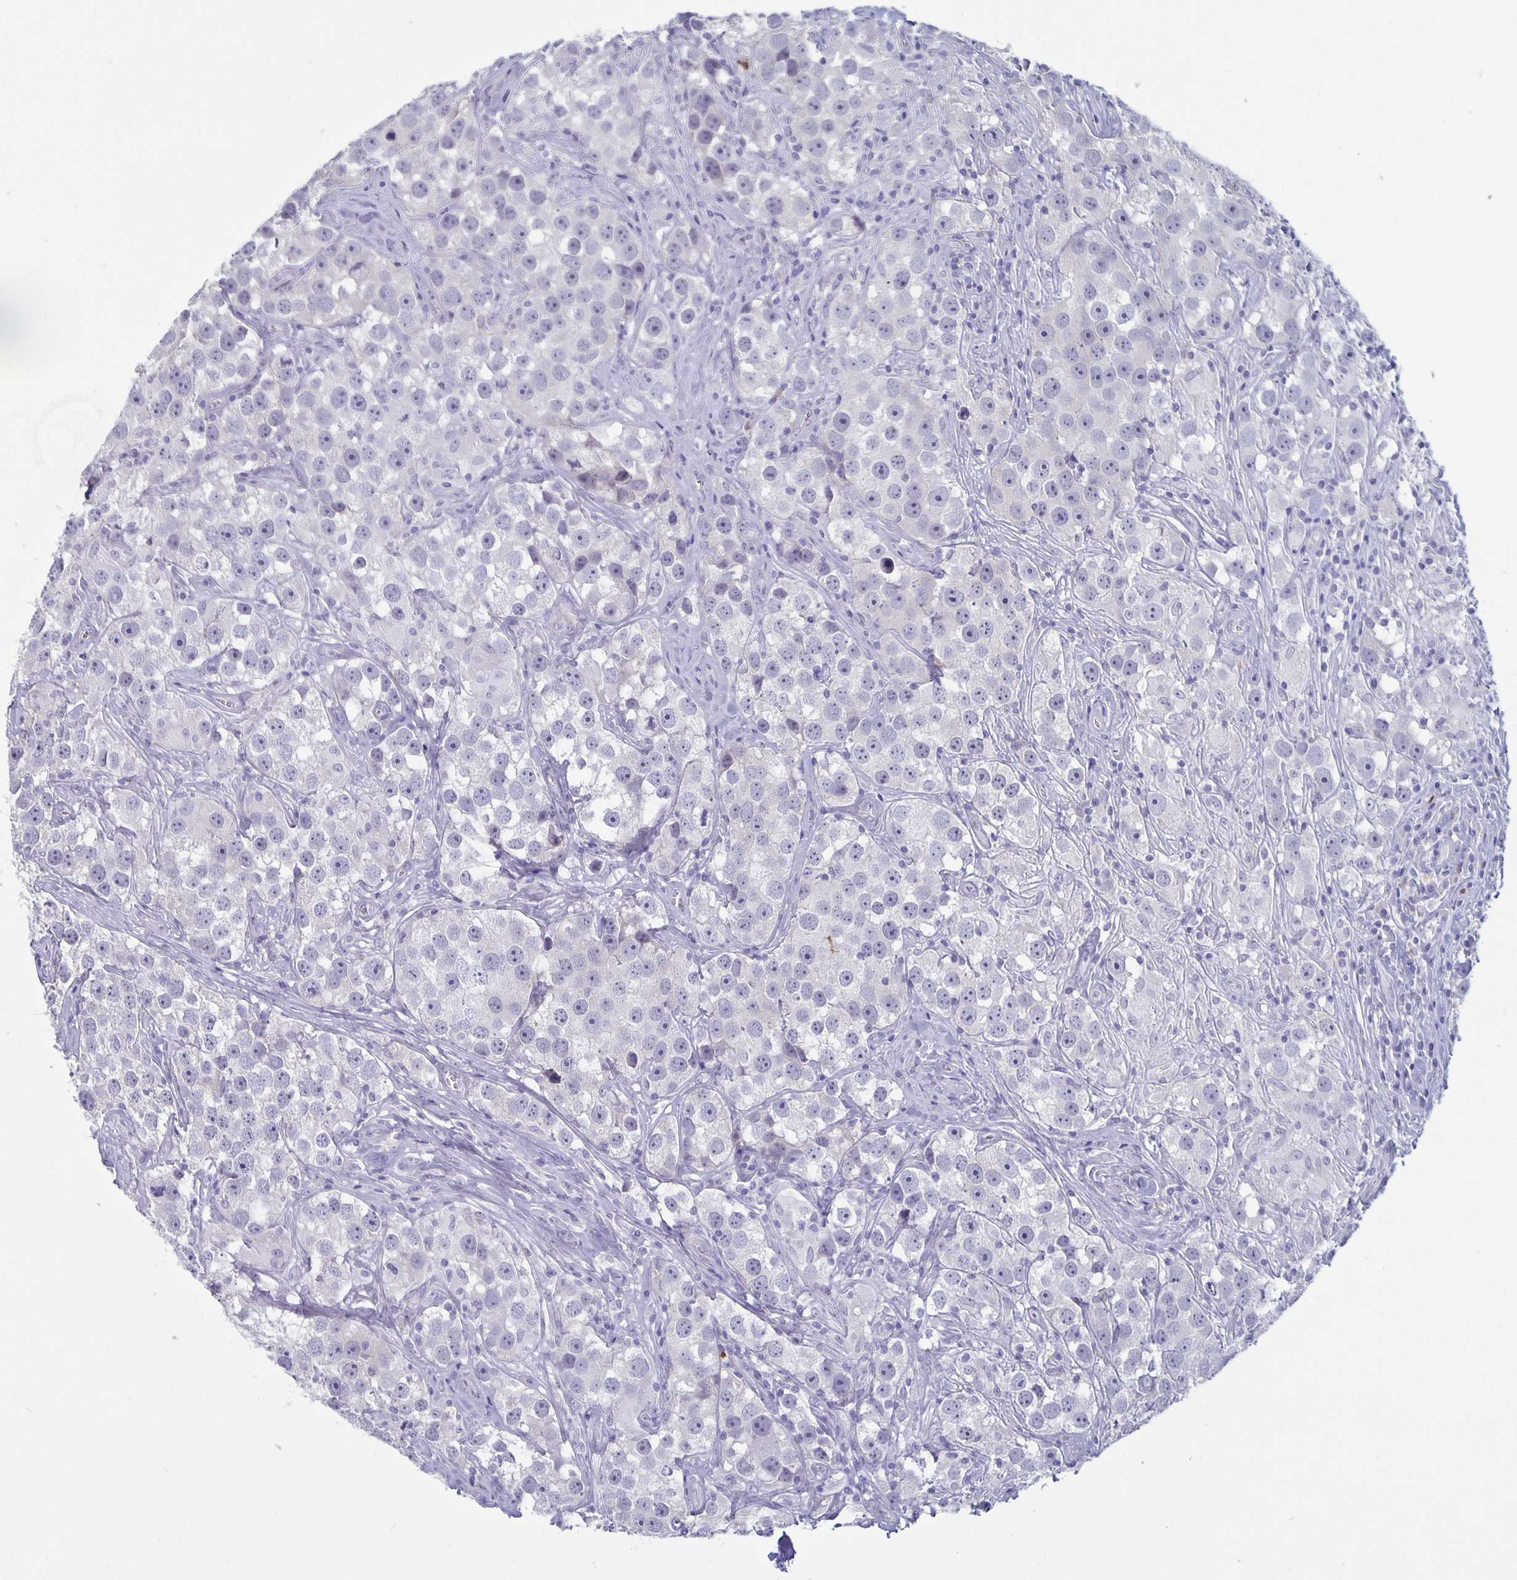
{"staining": {"intensity": "negative", "quantity": "none", "location": "none"}, "tissue": "testis cancer", "cell_type": "Tumor cells", "image_type": "cancer", "snomed": [{"axis": "morphology", "description": "Seminoma, NOS"}, {"axis": "topography", "description": "Testis"}], "caption": "DAB (3,3'-diaminobenzidine) immunohistochemical staining of seminoma (testis) shows no significant expression in tumor cells. Nuclei are stained in blue.", "gene": "PLCB3", "patient": {"sex": "male", "age": 49}}